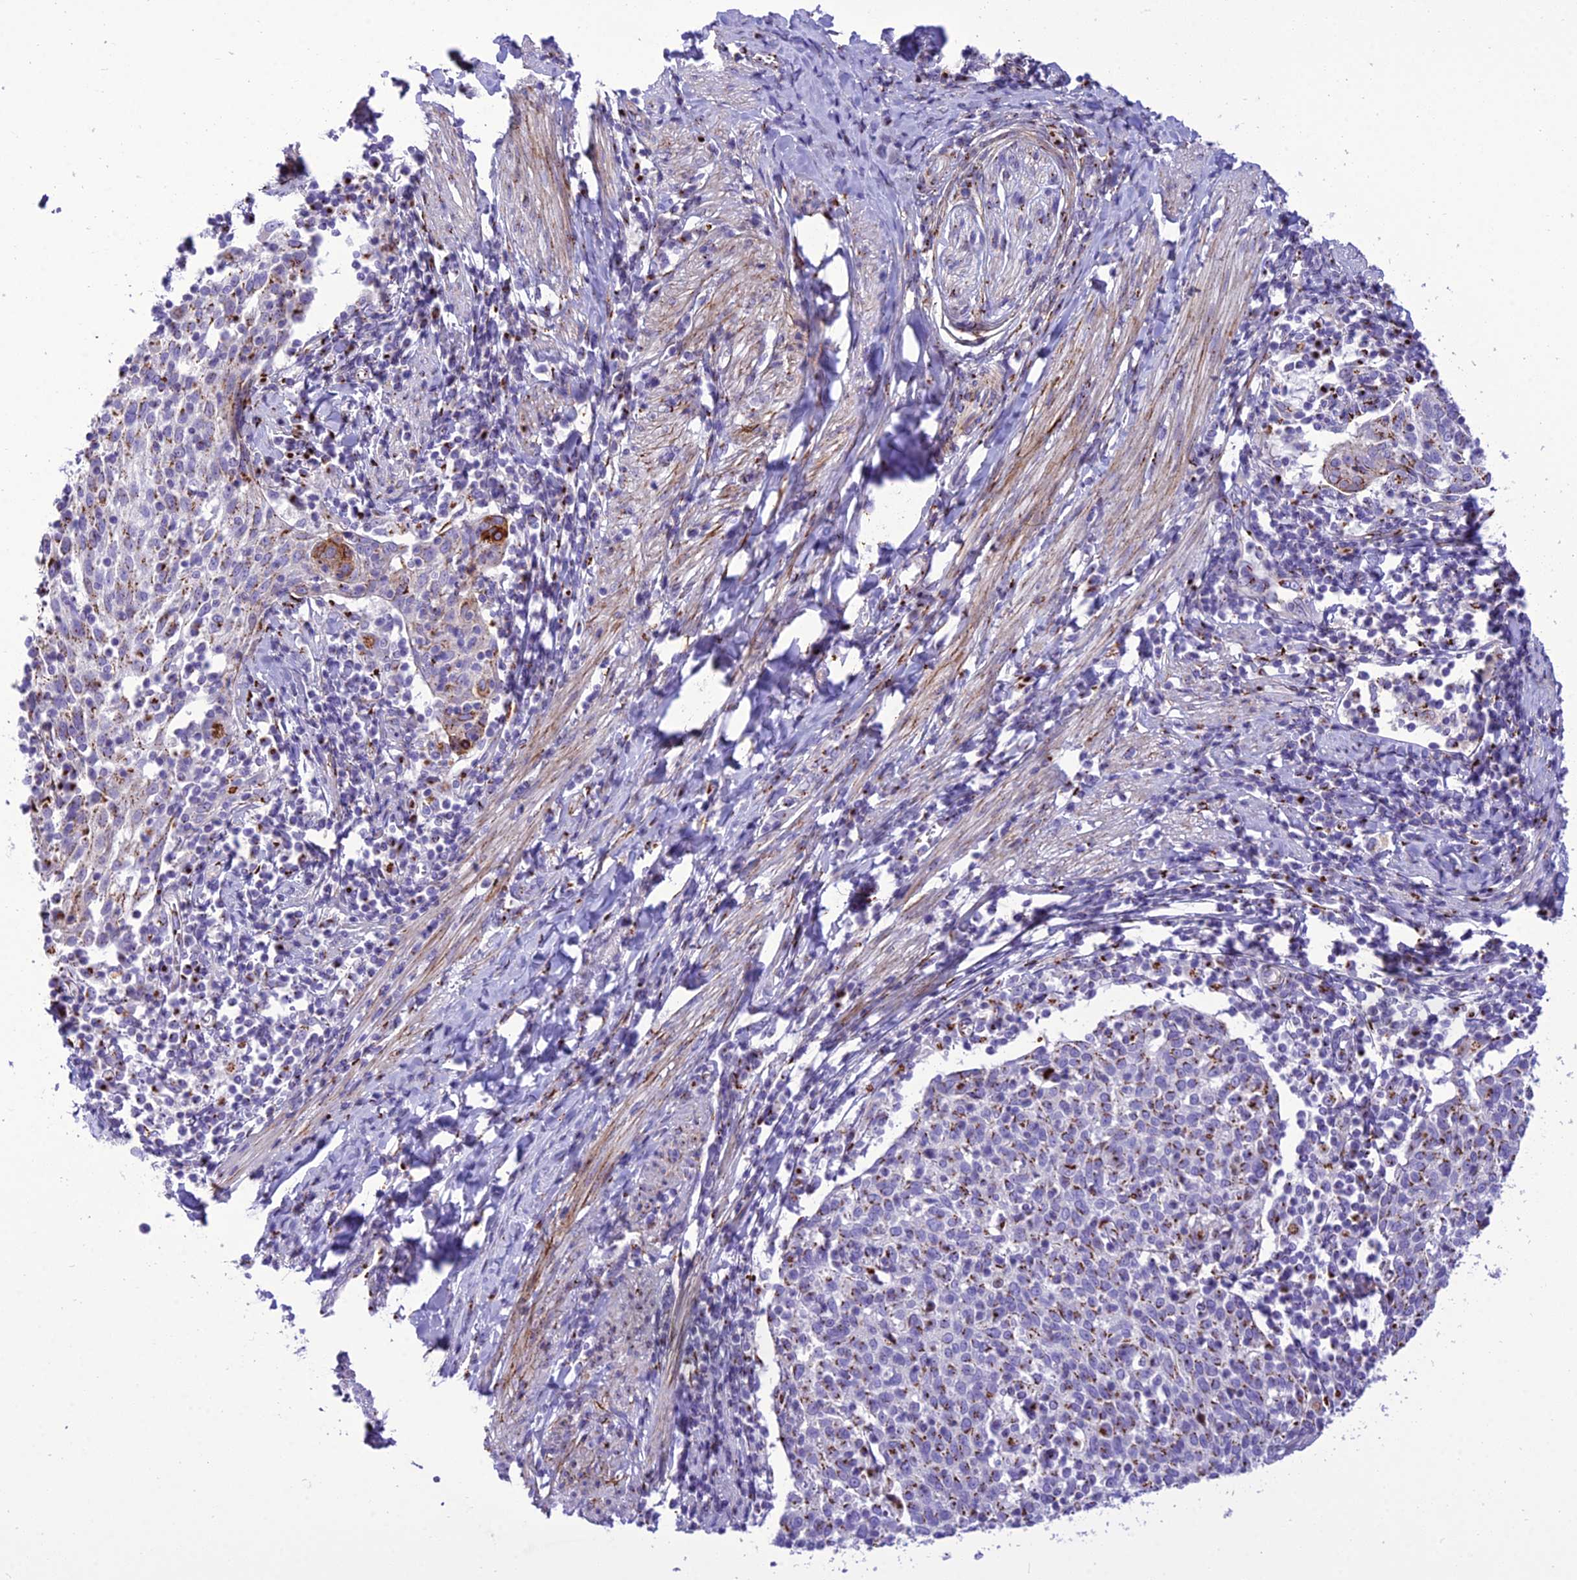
{"staining": {"intensity": "moderate", "quantity": ">75%", "location": "cytoplasmic/membranous"}, "tissue": "cervical cancer", "cell_type": "Tumor cells", "image_type": "cancer", "snomed": [{"axis": "morphology", "description": "Squamous cell carcinoma, NOS"}, {"axis": "topography", "description": "Cervix"}], "caption": "Immunohistochemical staining of cervical squamous cell carcinoma reveals medium levels of moderate cytoplasmic/membranous expression in approximately >75% of tumor cells.", "gene": "GOLM2", "patient": {"sex": "female", "age": 52}}